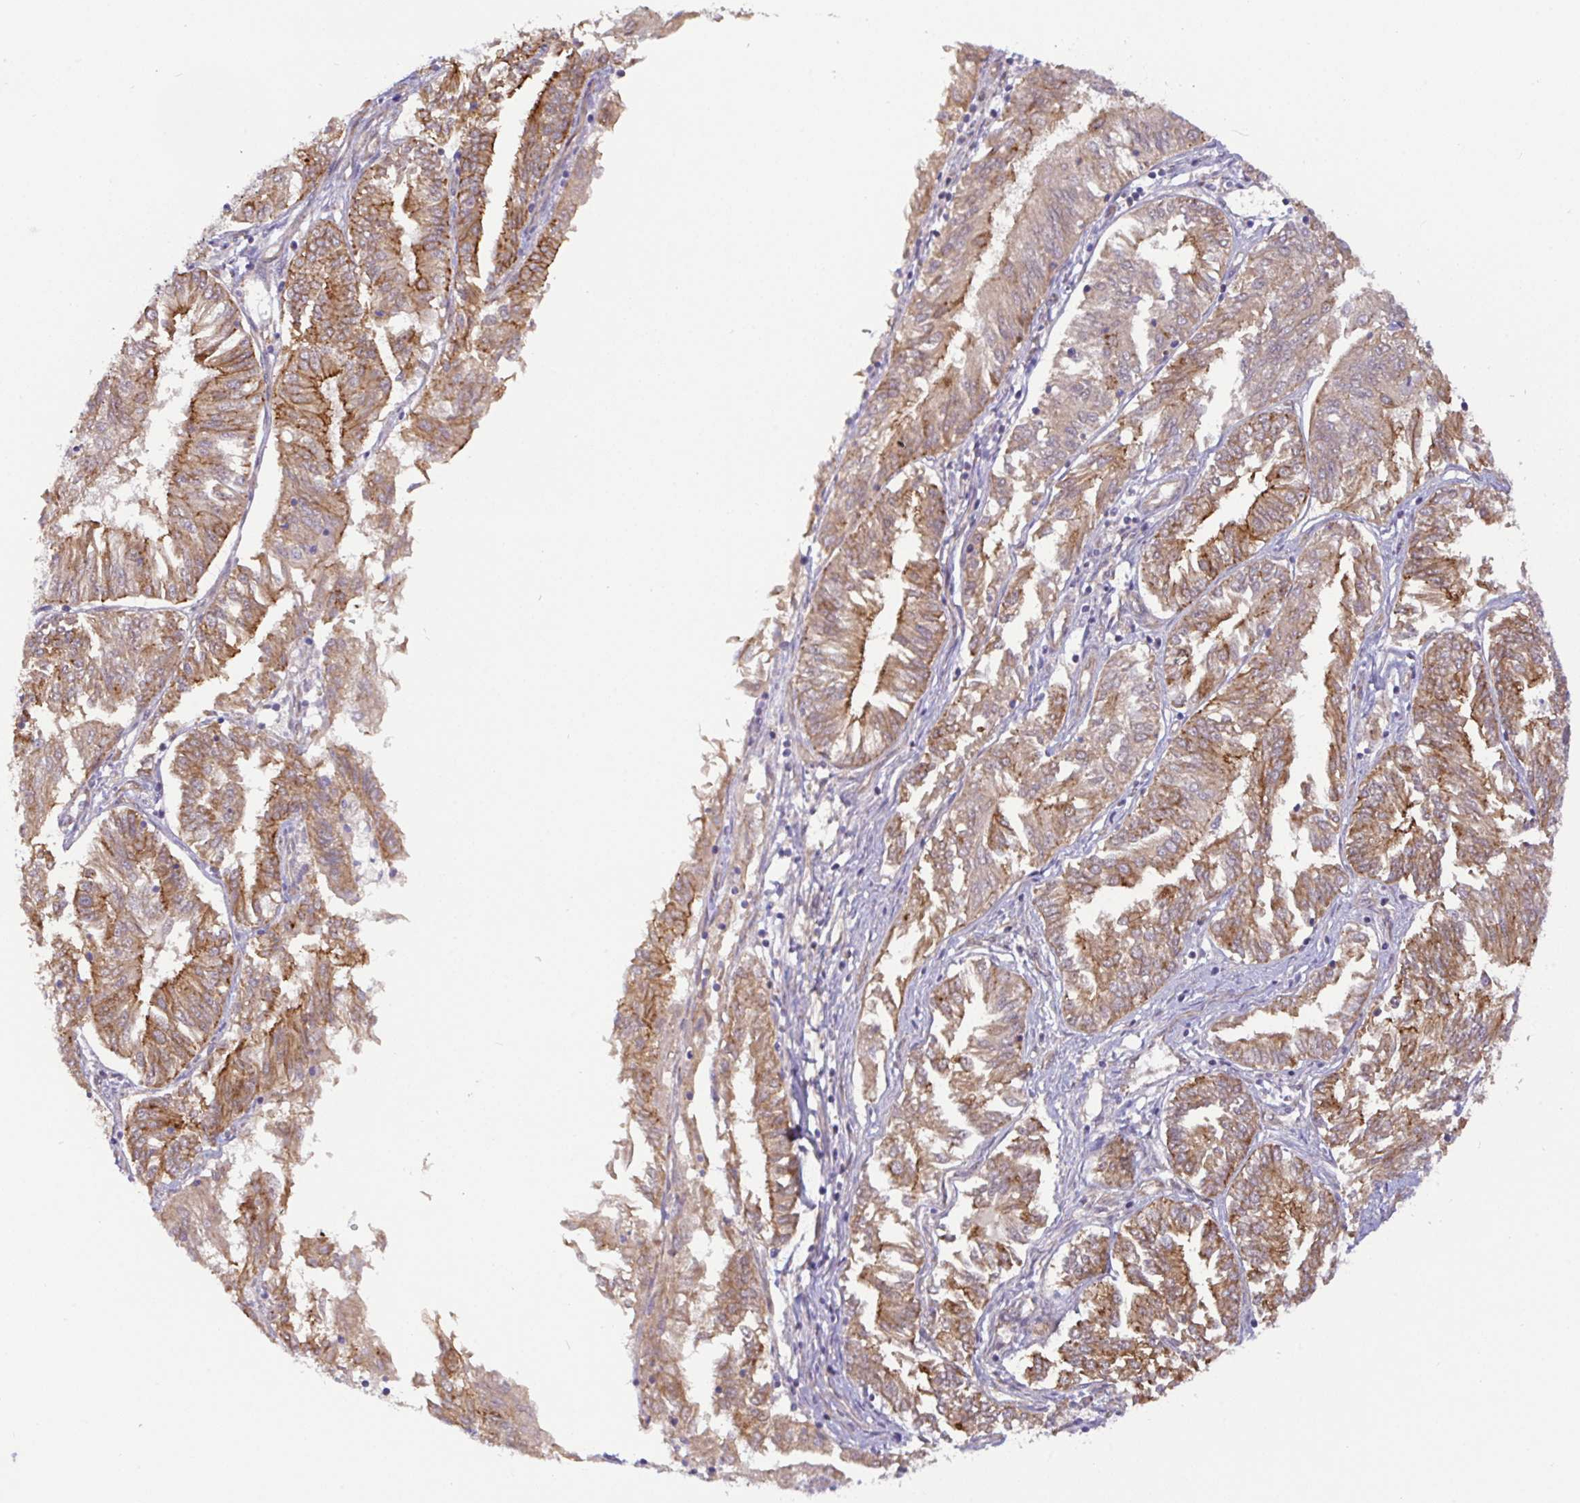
{"staining": {"intensity": "moderate", "quantity": ">75%", "location": "cytoplasmic/membranous"}, "tissue": "endometrial cancer", "cell_type": "Tumor cells", "image_type": "cancer", "snomed": [{"axis": "morphology", "description": "Adenocarcinoma, NOS"}, {"axis": "topography", "description": "Endometrium"}], "caption": "Moderate cytoplasmic/membranous expression is seen in about >75% of tumor cells in endometrial adenocarcinoma.", "gene": "DLEU7", "patient": {"sex": "female", "age": 58}}